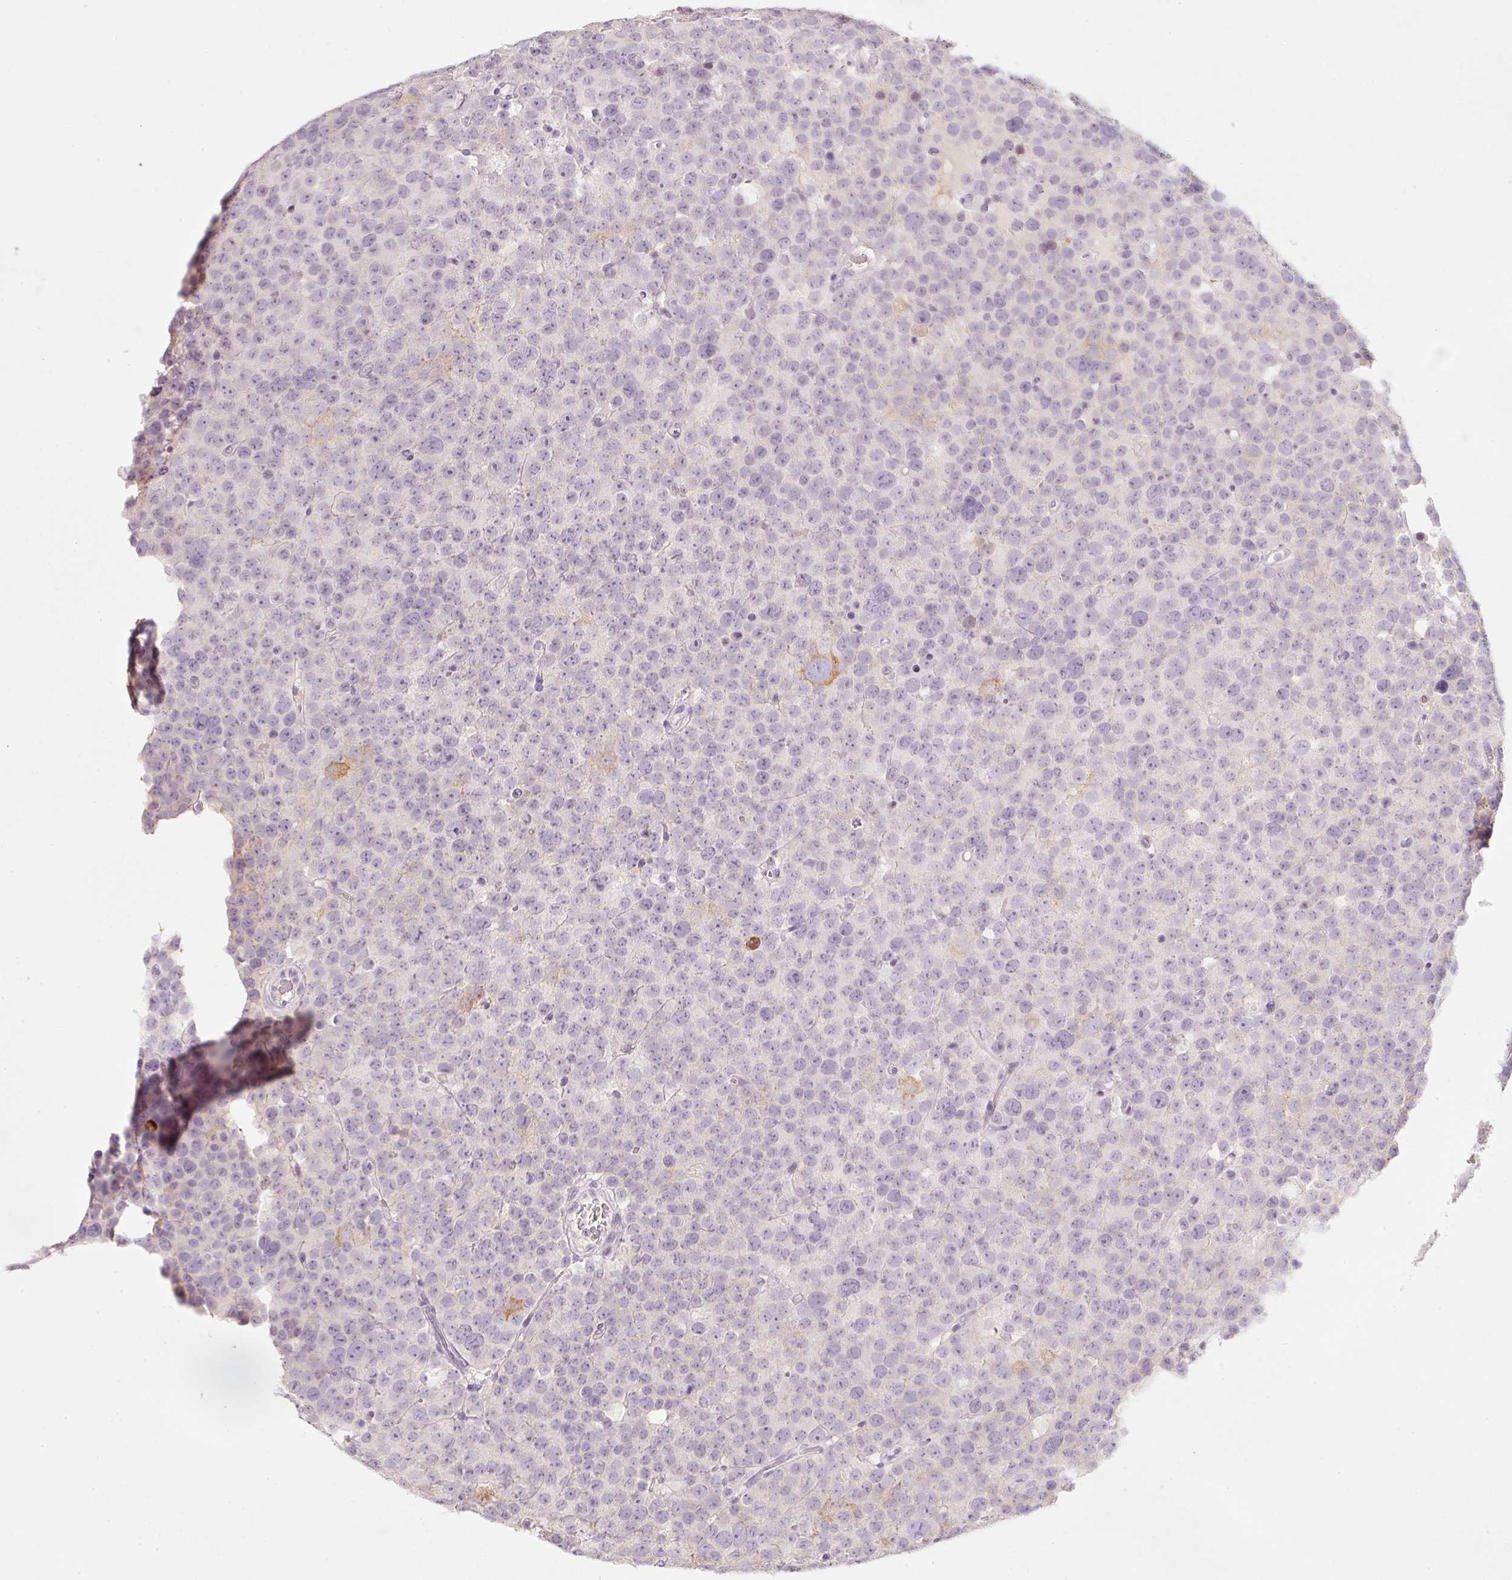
{"staining": {"intensity": "negative", "quantity": "none", "location": "none"}, "tissue": "testis cancer", "cell_type": "Tumor cells", "image_type": "cancer", "snomed": [{"axis": "morphology", "description": "Seminoma, NOS"}, {"axis": "topography", "description": "Testis"}], "caption": "DAB immunohistochemical staining of human testis cancer demonstrates no significant expression in tumor cells.", "gene": "ENSG00000206549", "patient": {"sex": "male", "age": 71}}